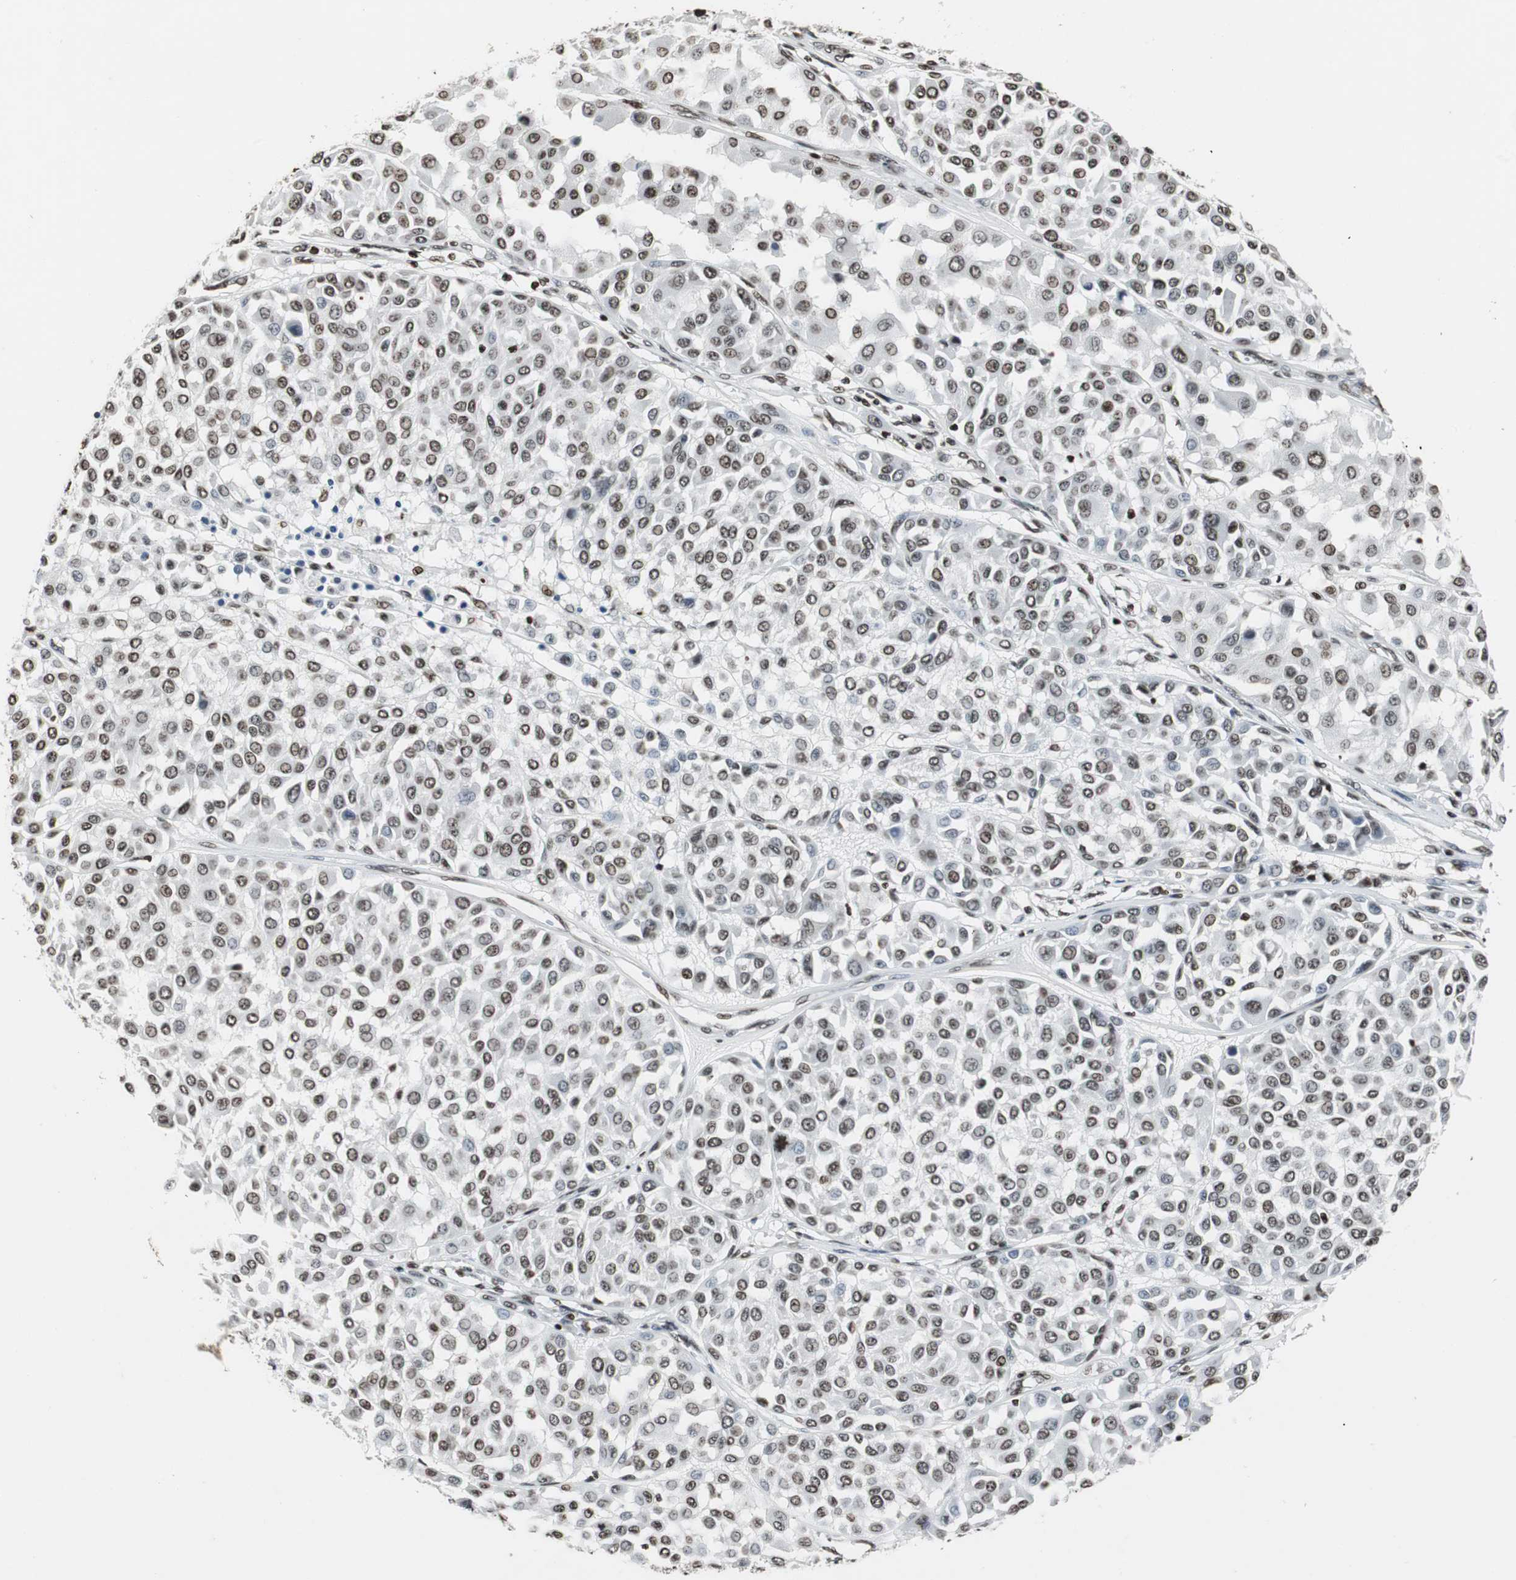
{"staining": {"intensity": "strong", "quantity": ">75%", "location": "nuclear"}, "tissue": "melanoma", "cell_type": "Tumor cells", "image_type": "cancer", "snomed": [{"axis": "morphology", "description": "Malignant melanoma, Metastatic site"}, {"axis": "topography", "description": "Soft tissue"}], "caption": "A high amount of strong nuclear expression is appreciated in about >75% of tumor cells in malignant melanoma (metastatic site) tissue.", "gene": "PAXIP1", "patient": {"sex": "male", "age": 41}}